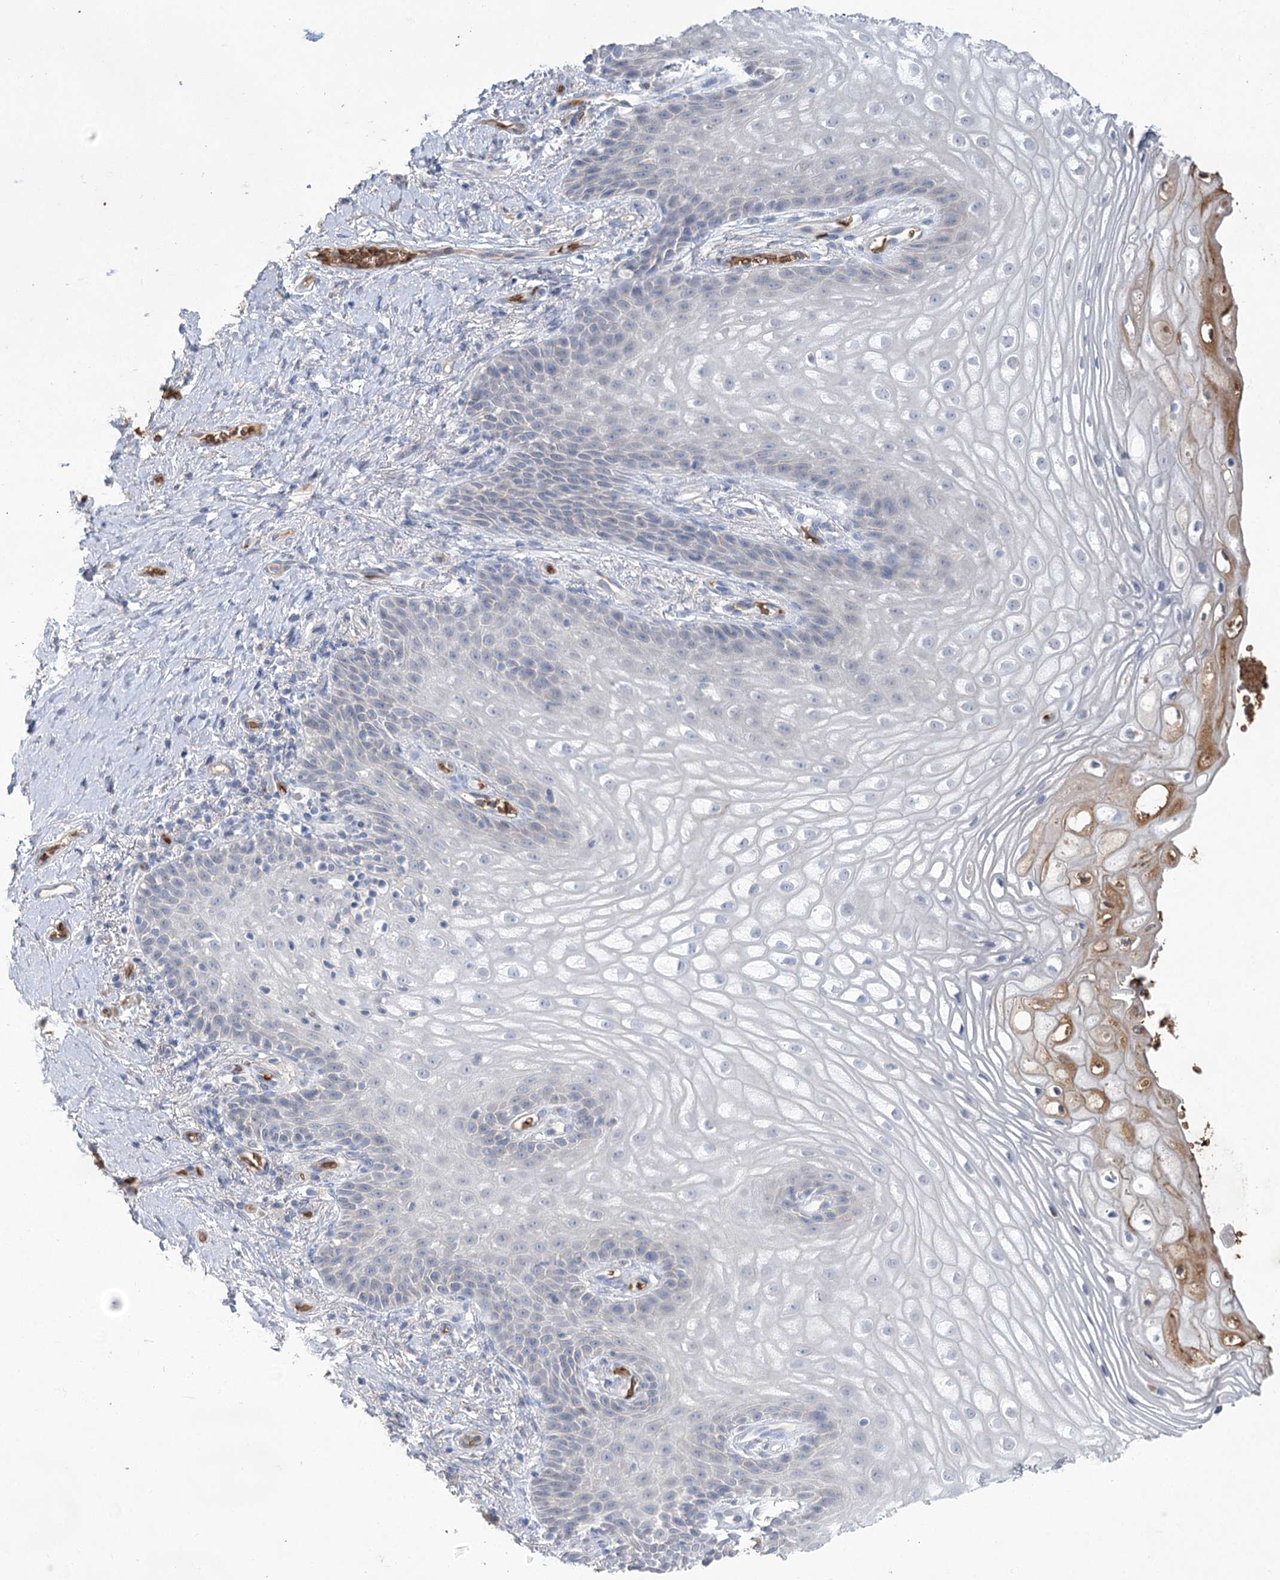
{"staining": {"intensity": "moderate", "quantity": "<25%", "location": "cytoplasmic/membranous"}, "tissue": "vagina", "cell_type": "Squamous epithelial cells", "image_type": "normal", "snomed": [{"axis": "morphology", "description": "Normal tissue, NOS"}, {"axis": "topography", "description": "Vagina"}], "caption": "This histopathology image demonstrates immunohistochemistry (IHC) staining of unremarkable vagina, with low moderate cytoplasmic/membranous staining in approximately <25% of squamous epithelial cells.", "gene": "HBA1", "patient": {"sex": "female", "age": 60}}